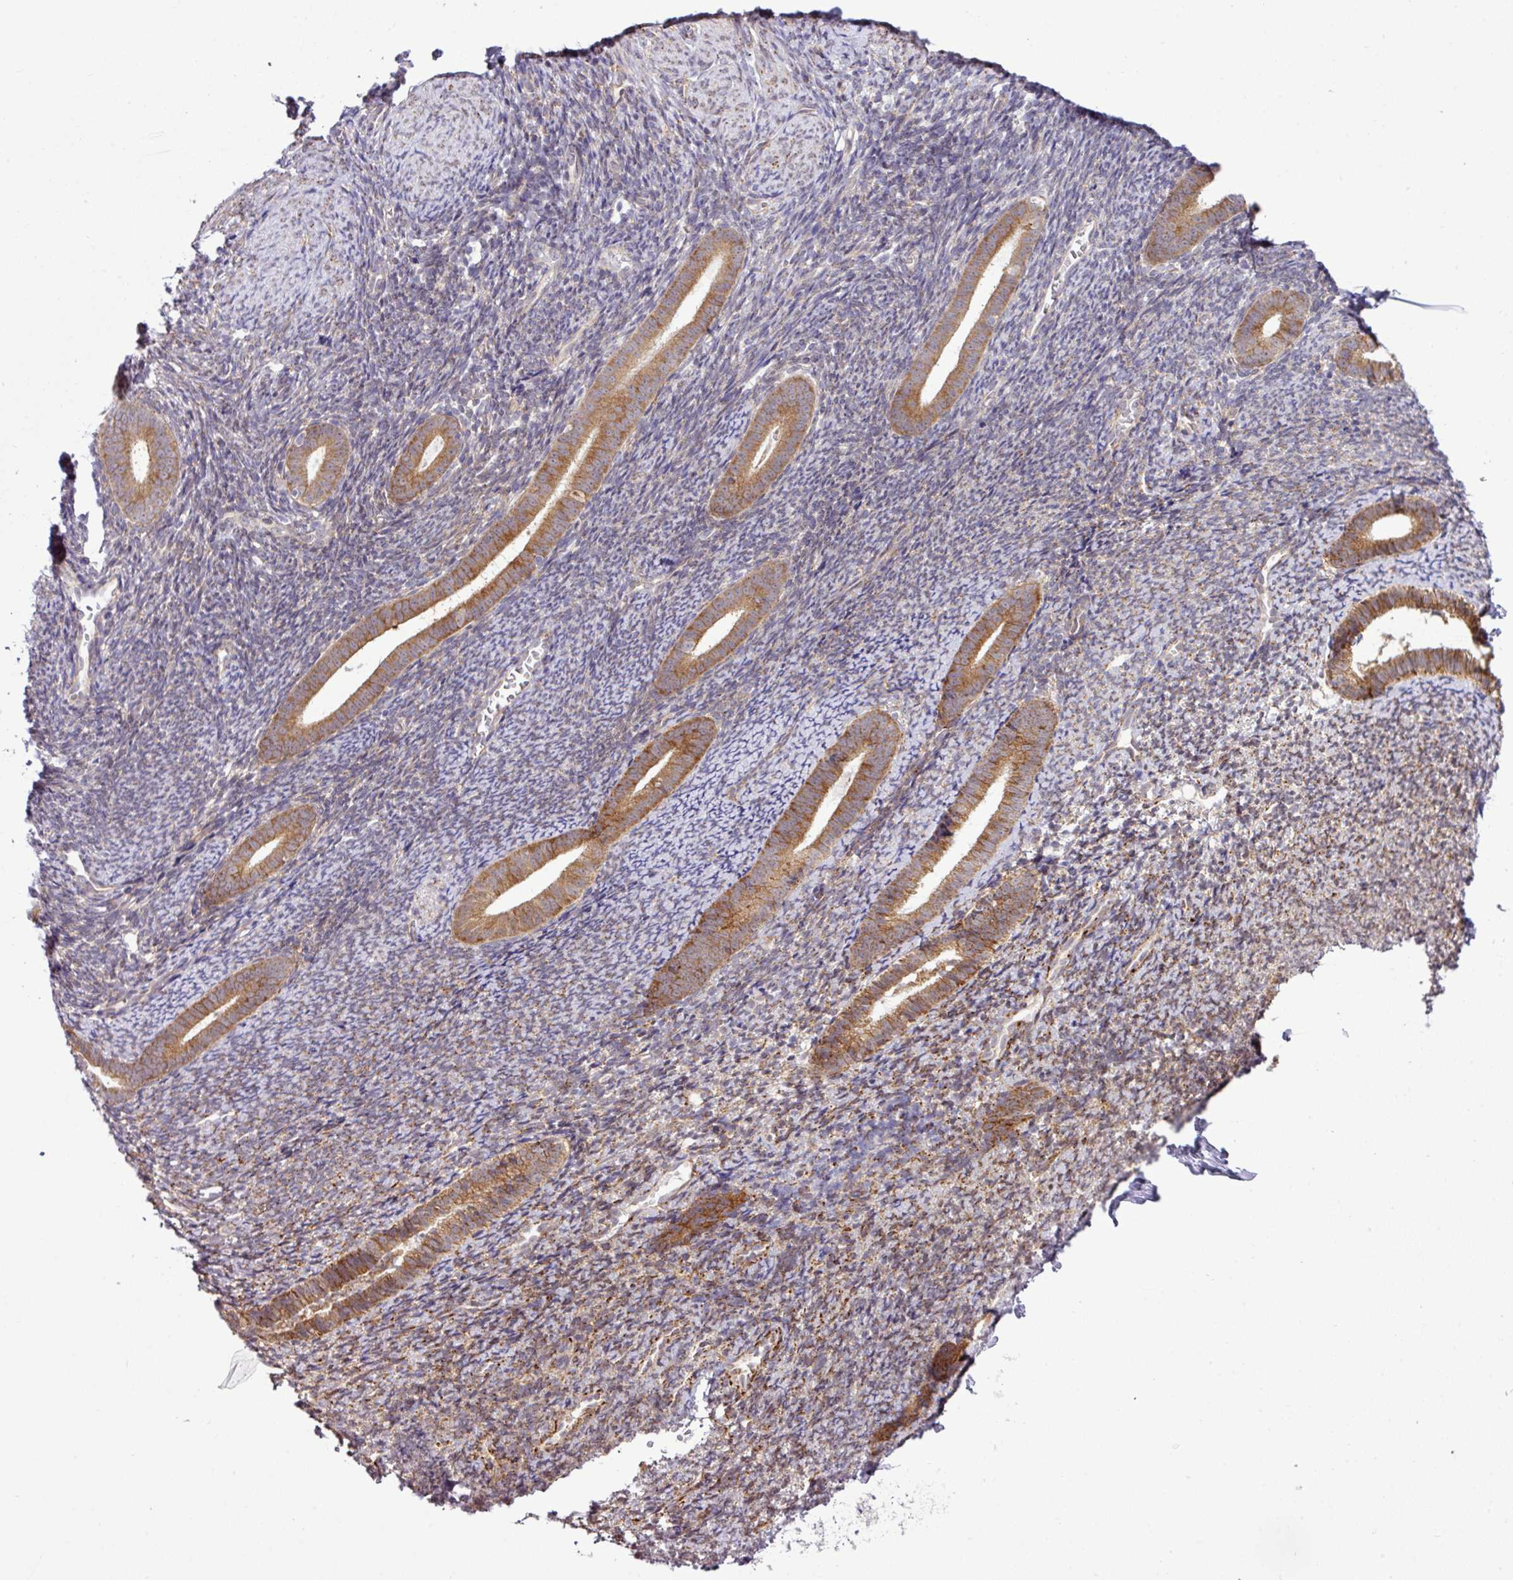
{"staining": {"intensity": "moderate", "quantity": "25%-75%", "location": "cytoplasmic/membranous"}, "tissue": "endometrium", "cell_type": "Cells in endometrial stroma", "image_type": "normal", "snomed": [{"axis": "morphology", "description": "Normal tissue, NOS"}, {"axis": "topography", "description": "Endometrium"}], "caption": "Cells in endometrial stroma demonstrate medium levels of moderate cytoplasmic/membranous positivity in about 25%-75% of cells in benign endometrium. (Stains: DAB (3,3'-diaminobenzidine) in brown, nuclei in blue, Microscopy: brightfield microscopy at high magnification).", "gene": "CFAP97", "patient": {"sex": "female", "age": 39}}